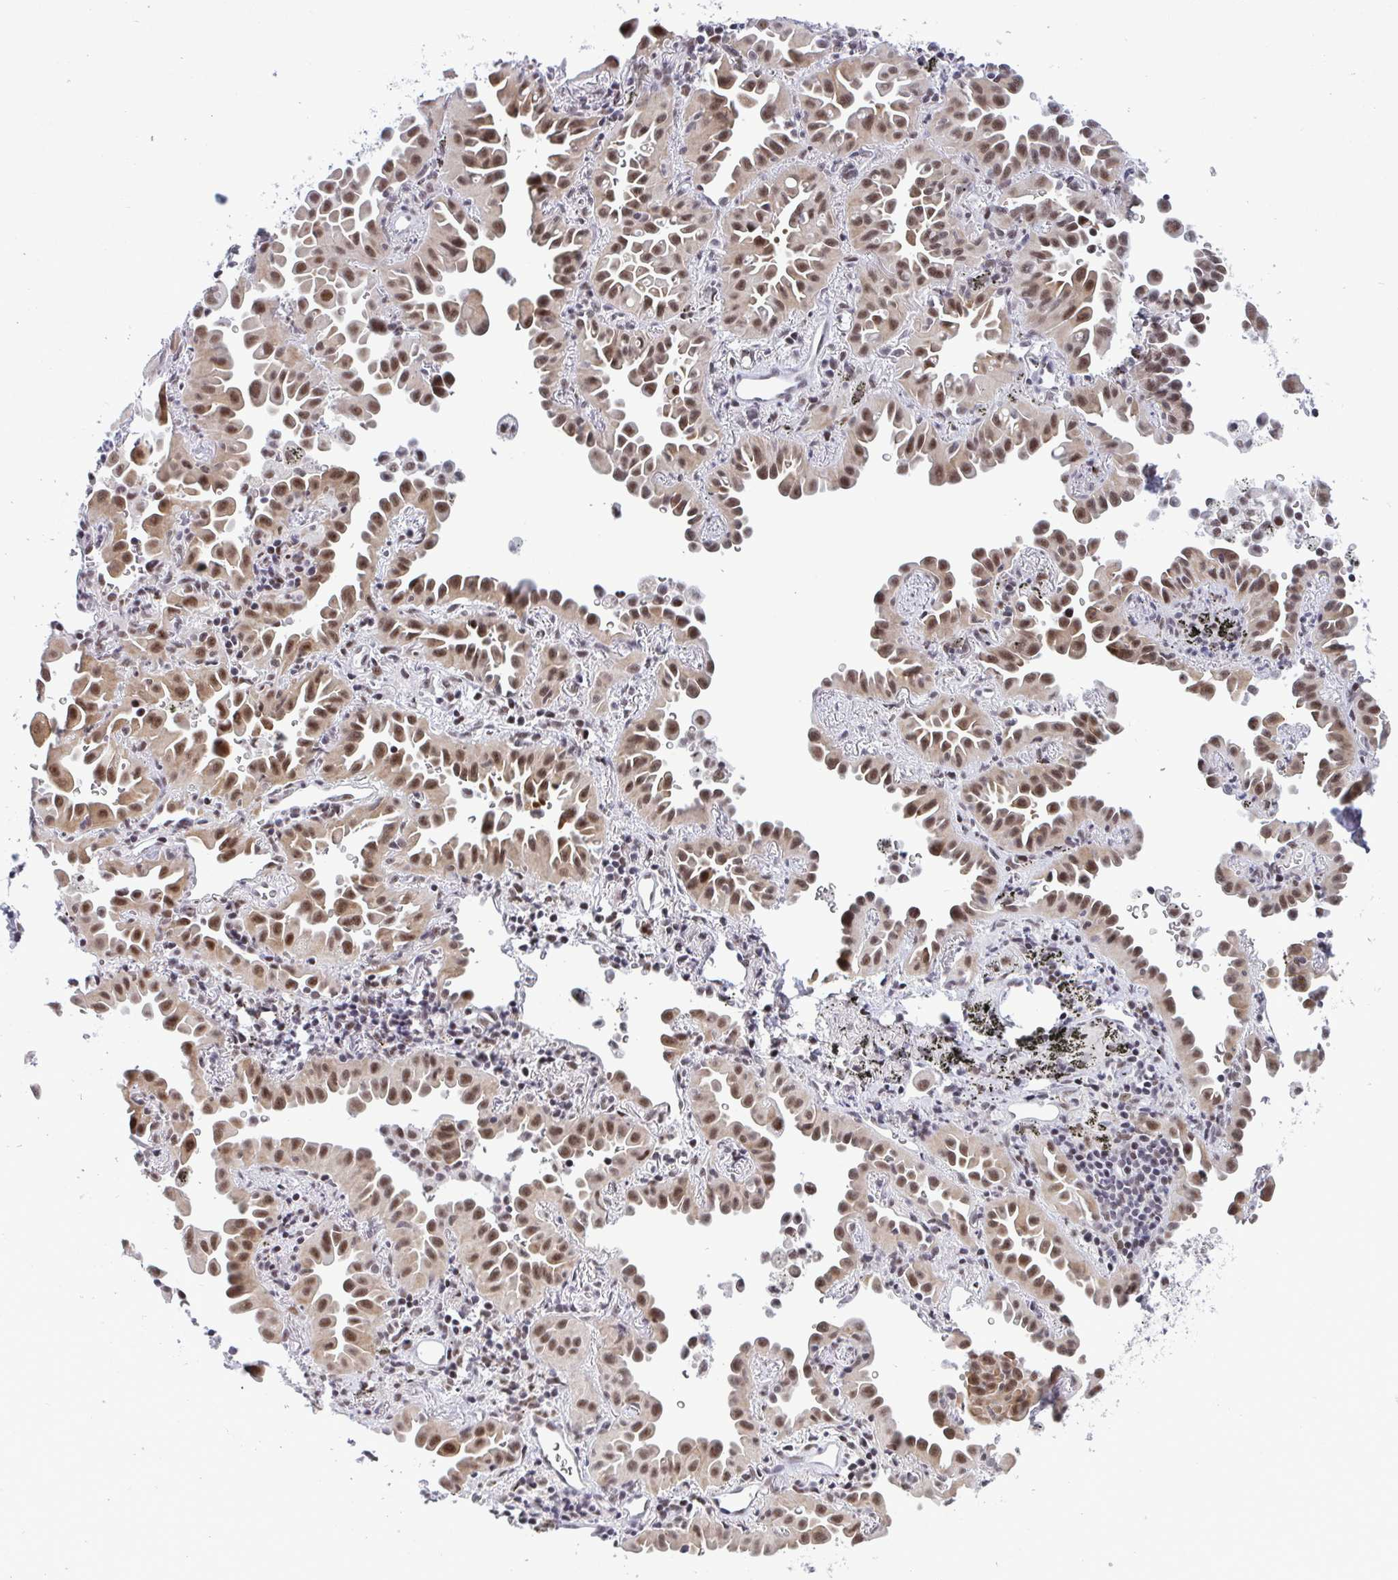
{"staining": {"intensity": "moderate", "quantity": ">75%", "location": "nuclear"}, "tissue": "lung cancer", "cell_type": "Tumor cells", "image_type": "cancer", "snomed": [{"axis": "morphology", "description": "Adenocarcinoma, NOS"}, {"axis": "topography", "description": "Lung"}], "caption": "Immunohistochemical staining of adenocarcinoma (lung) demonstrates medium levels of moderate nuclear protein expression in about >75% of tumor cells. Nuclei are stained in blue.", "gene": "WBP11", "patient": {"sex": "male", "age": 68}}